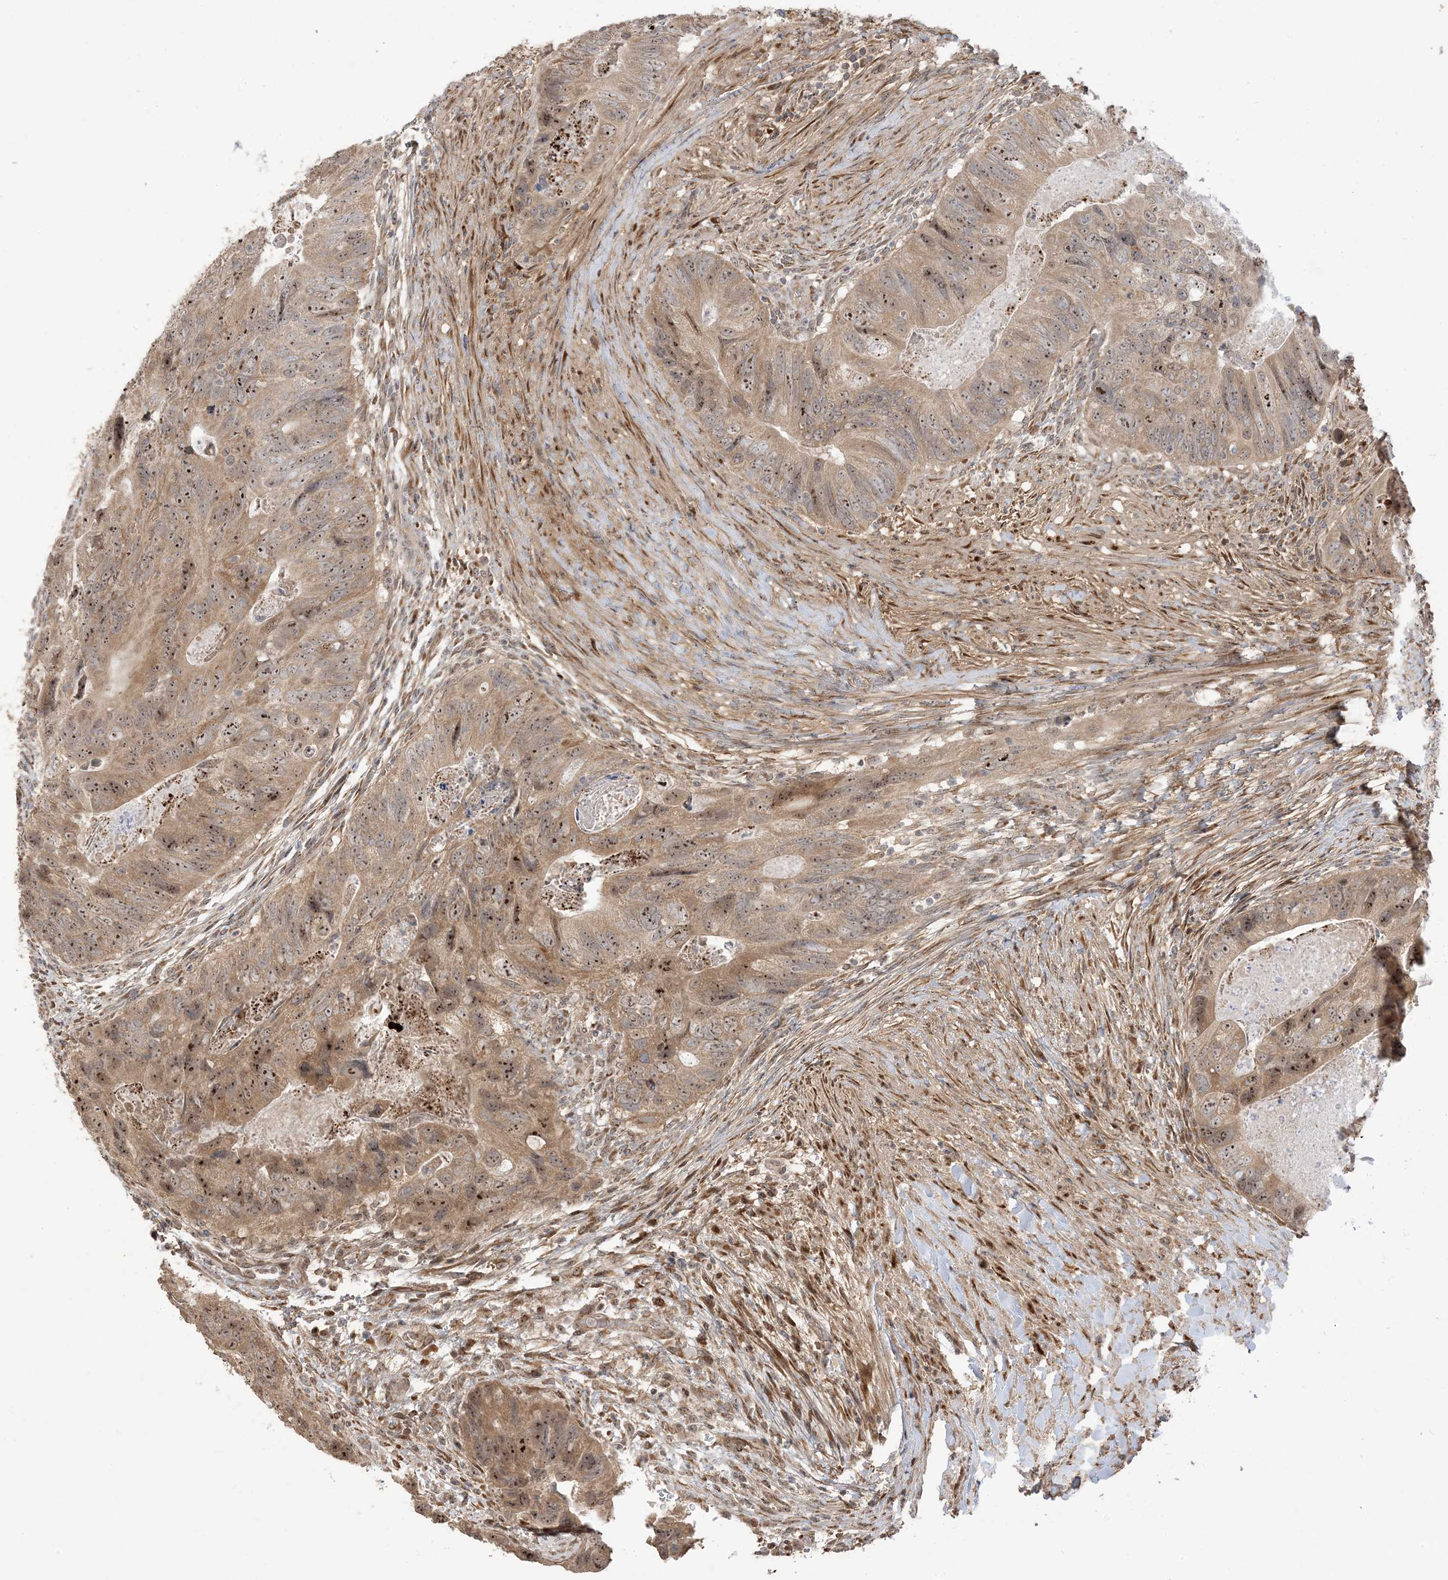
{"staining": {"intensity": "moderate", "quantity": ">75%", "location": "cytoplasmic/membranous,nuclear"}, "tissue": "colorectal cancer", "cell_type": "Tumor cells", "image_type": "cancer", "snomed": [{"axis": "morphology", "description": "Adenocarcinoma, NOS"}, {"axis": "topography", "description": "Rectum"}], "caption": "This micrograph reveals immunohistochemistry (IHC) staining of human colorectal cancer (adenocarcinoma), with medium moderate cytoplasmic/membranous and nuclear staining in about >75% of tumor cells.", "gene": "ECM2", "patient": {"sex": "male", "age": 63}}